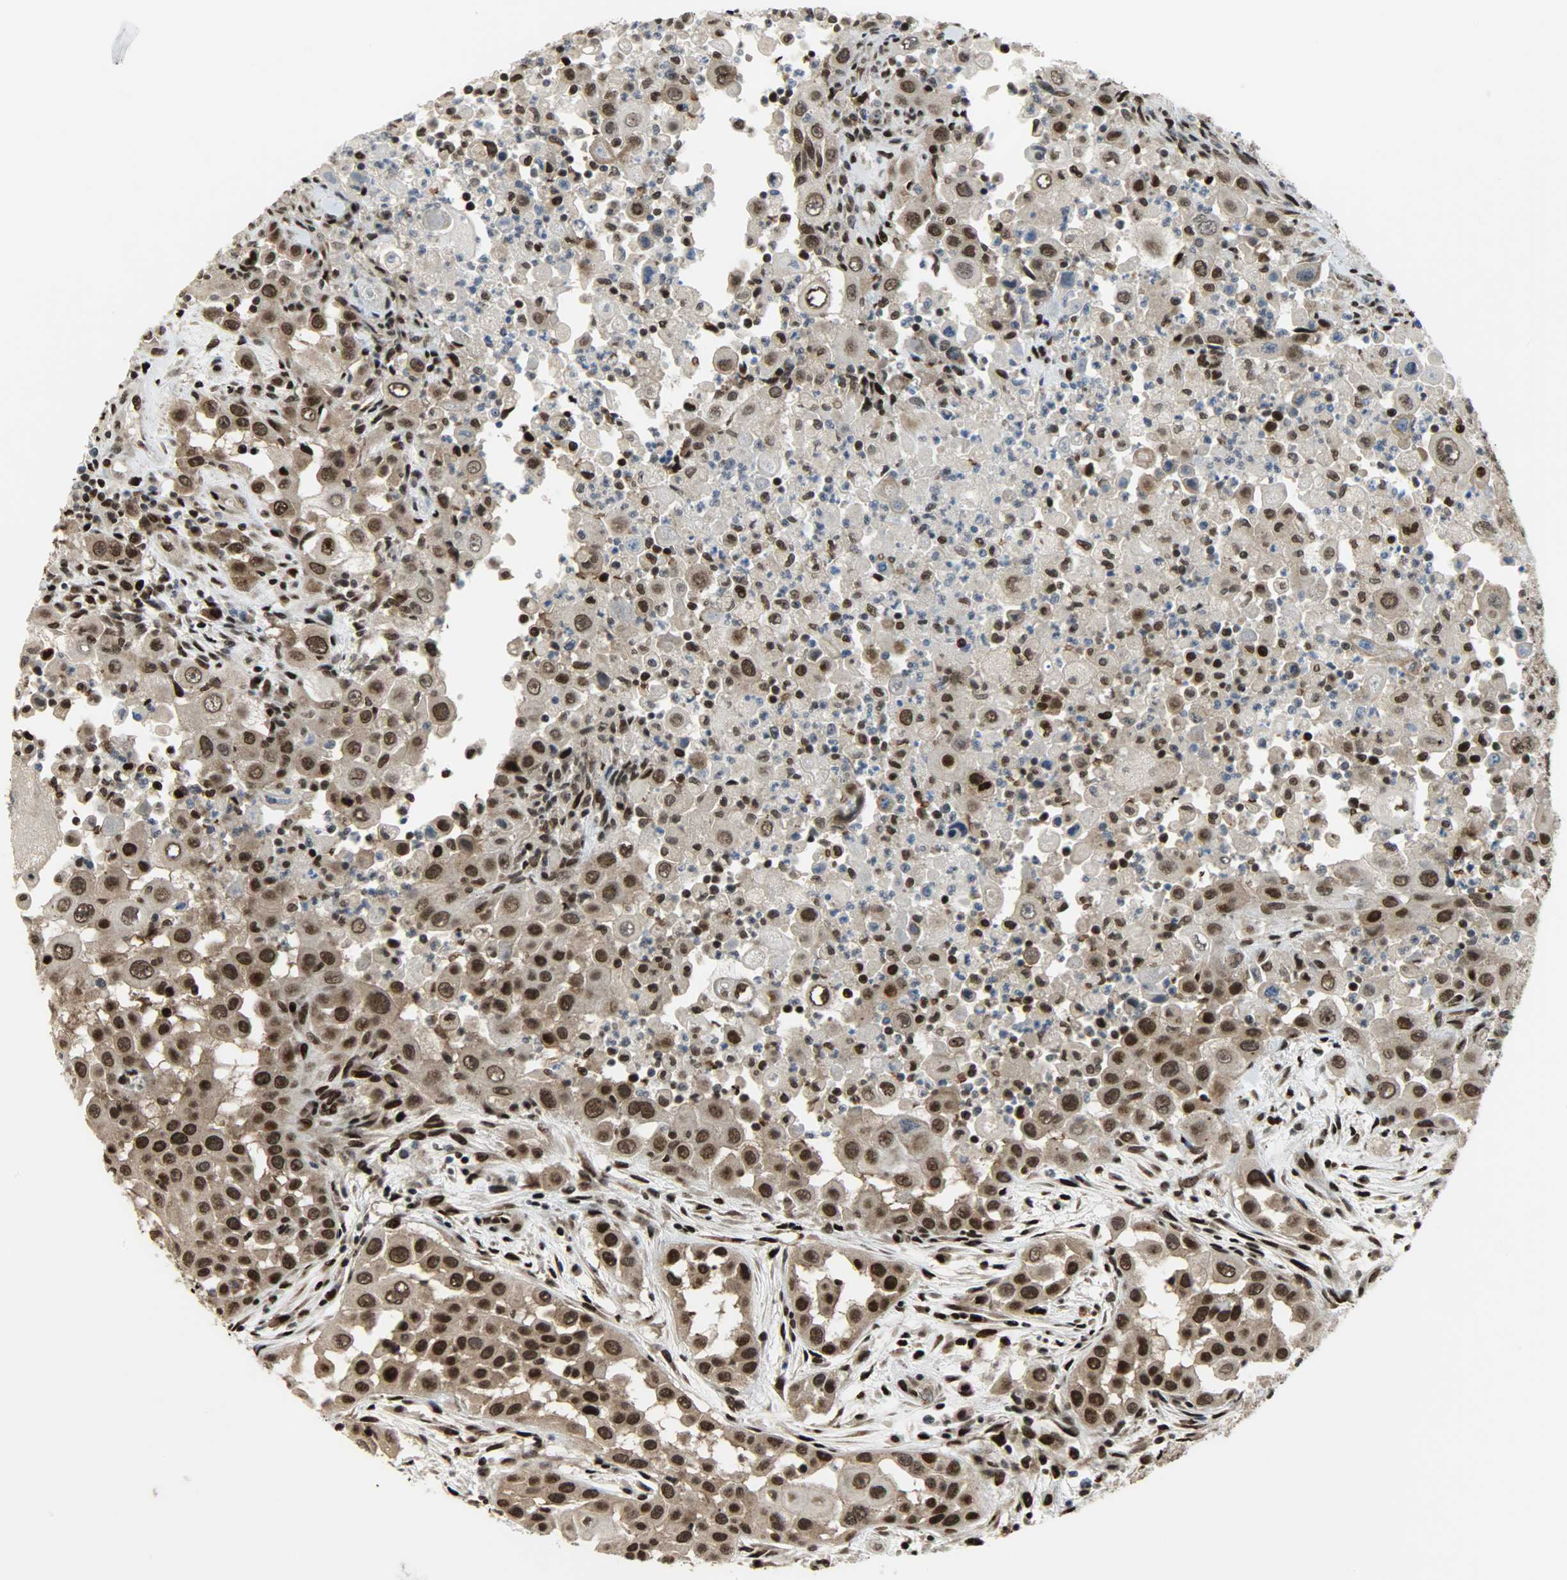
{"staining": {"intensity": "strong", "quantity": ">75%", "location": "cytoplasmic/membranous,nuclear"}, "tissue": "head and neck cancer", "cell_type": "Tumor cells", "image_type": "cancer", "snomed": [{"axis": "morphology", "description": "Carcinoma, NOS"}, {"axis": "topography", "description": "Head-Neck"}], "caption": "DAB immunohistochemical staining of head and neck carcinoma demonstrates strong cytoplasmic/membranous and nuclear protein positivity in about >75% of tumor cells. The staining is performed using DAB (3,3'-diaminobenzidine) brown chromogen to label protein expression. The nuclei are counter-stained blue using hematoxylin.", "gene": "SNAI1", "patient": {"sex": "male", "age": 87}}